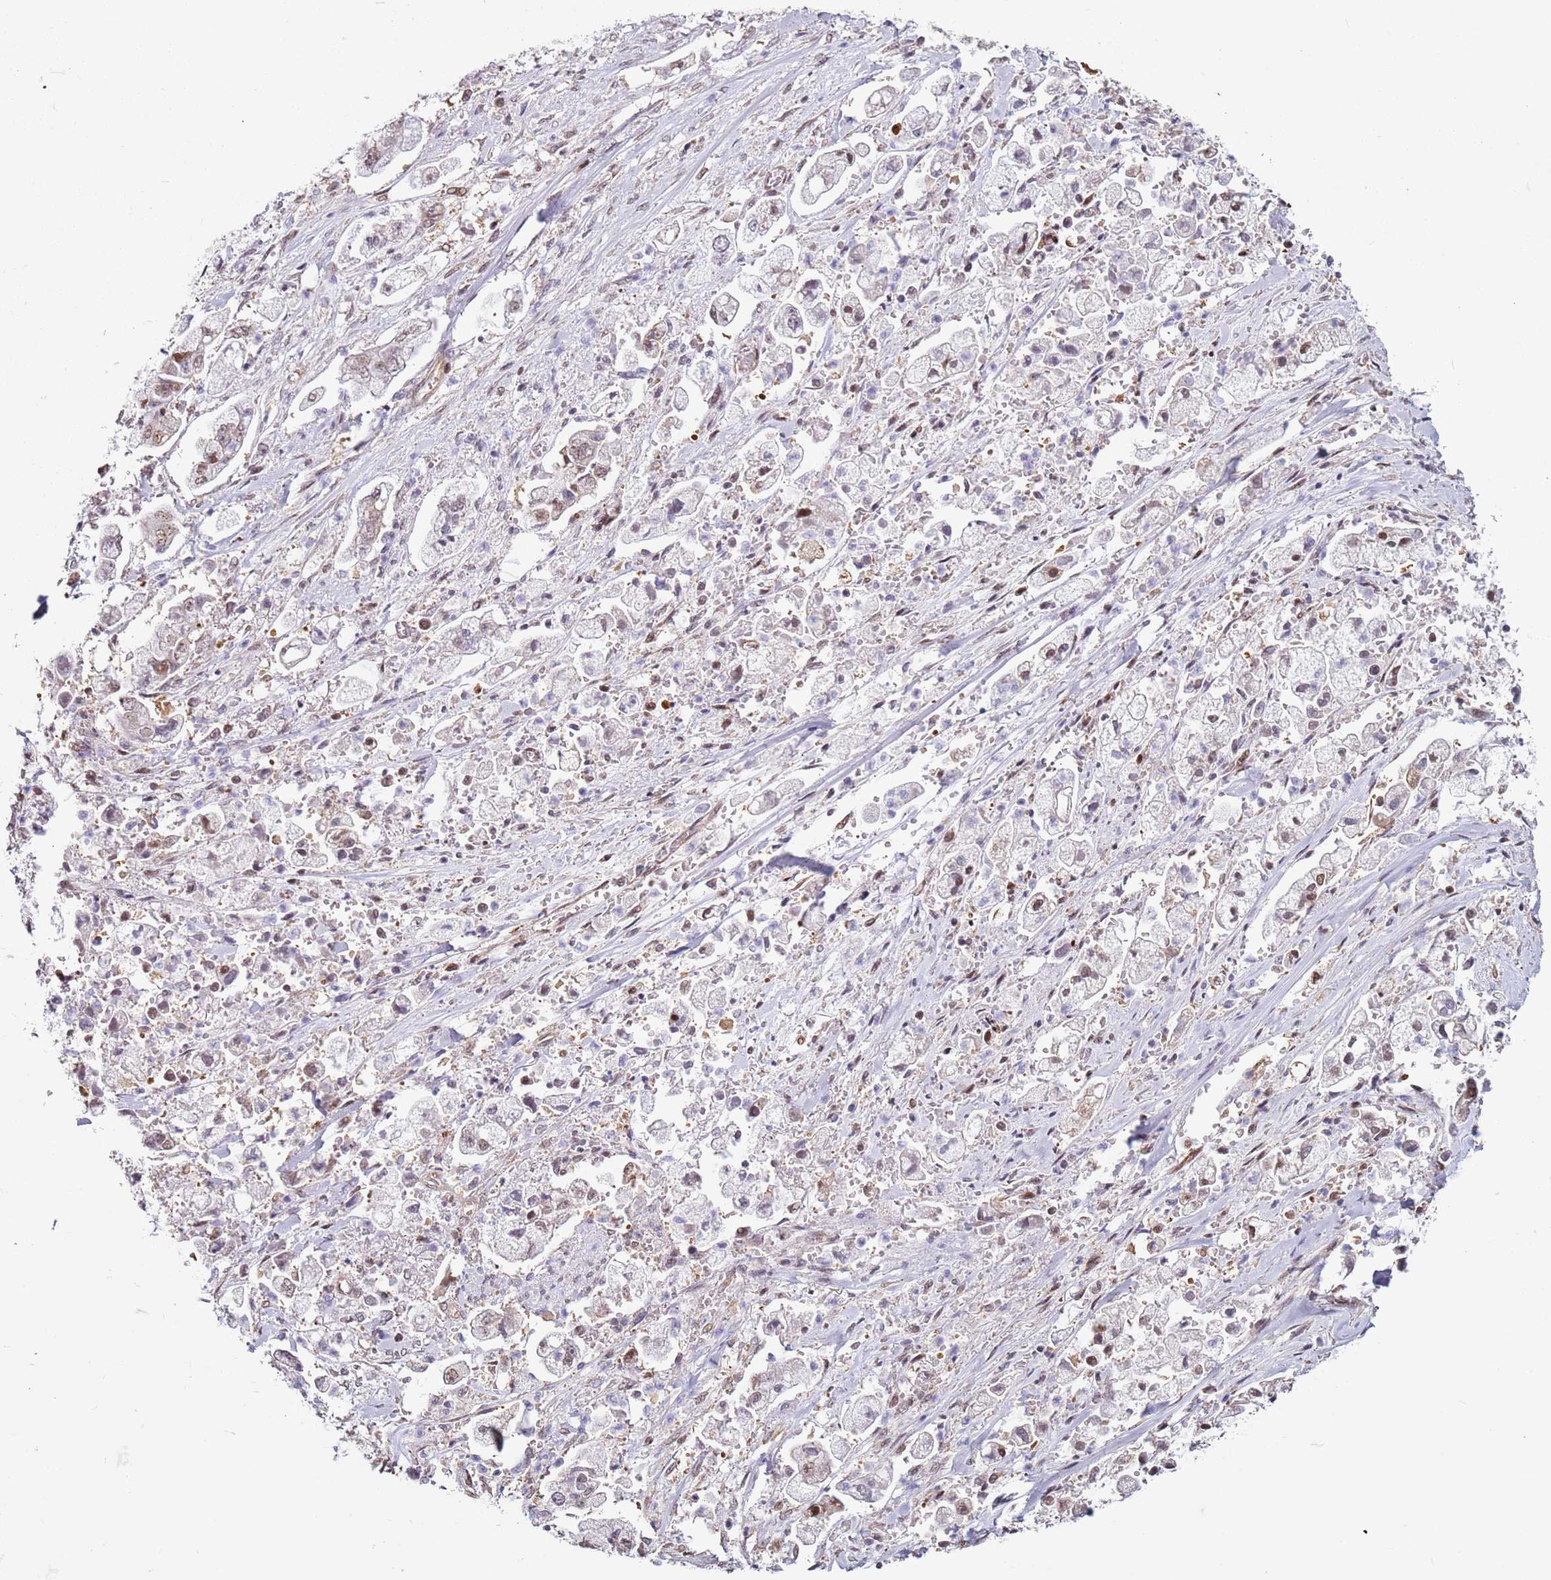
{"staining": {"intensity": "moderate", "quantity": "25%-75%", "location": "nuclear"}, "tissue": "stomach cancer", "cell_type": "Tumor cells", "image_type": "cancer", "snomed": [{"axis": "morphology", "description": "Adenocarcinoma, NOS"}, {"axis": "topography", "description": "Stomach"}], "caption": "Adenocarcinoma (stomach) stained with DAB (3,3'-diaminobenzidine) immunohistochemistry displays medium levels of moderate nuclear staining in approximately 25%-75% of tumor cells.", "gene": "PSMD4", "patient": {"sex": "male", "age": 62}}